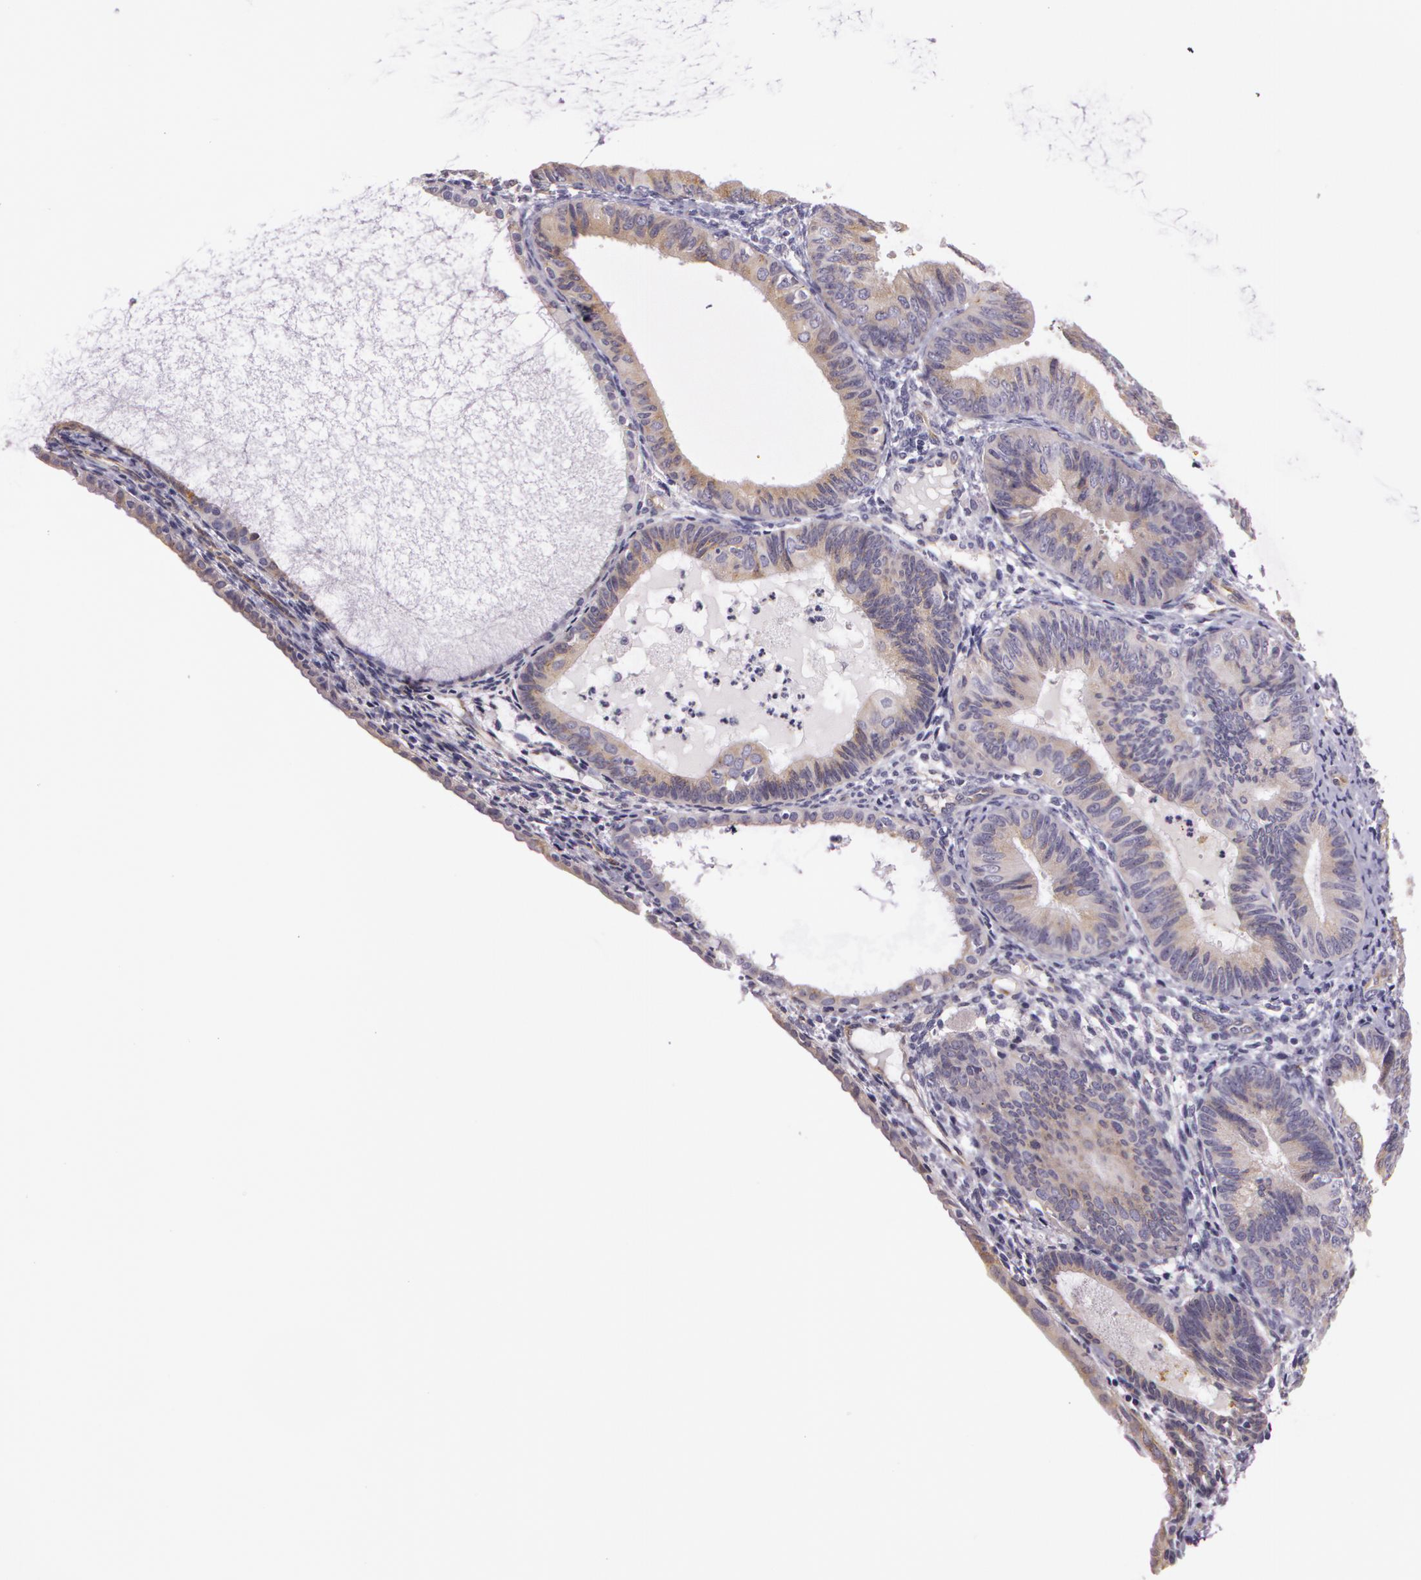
{"staining": {"intensity": "moderate", "quantity": ">75%", "location": "cytoplasmic/membranous"}, "tissue": "endometrial cancer", "cell_type": "Tumor cells", "image_type": "cancer", "snomed": [{"axis": "morphology", "description": "Adenocarcinoma, NOS"}, {"axis": "topography", "description": "Endometrium"}], "caption": "This is a micrograph of immunohistochemistry (IHC) staining of endometrial adenocarcinoma, which shows moderate expression in the cytoplasmic/membranous of tumor cells.", "gene": "APP", "patient": {"sex": "female", "age": 63}}